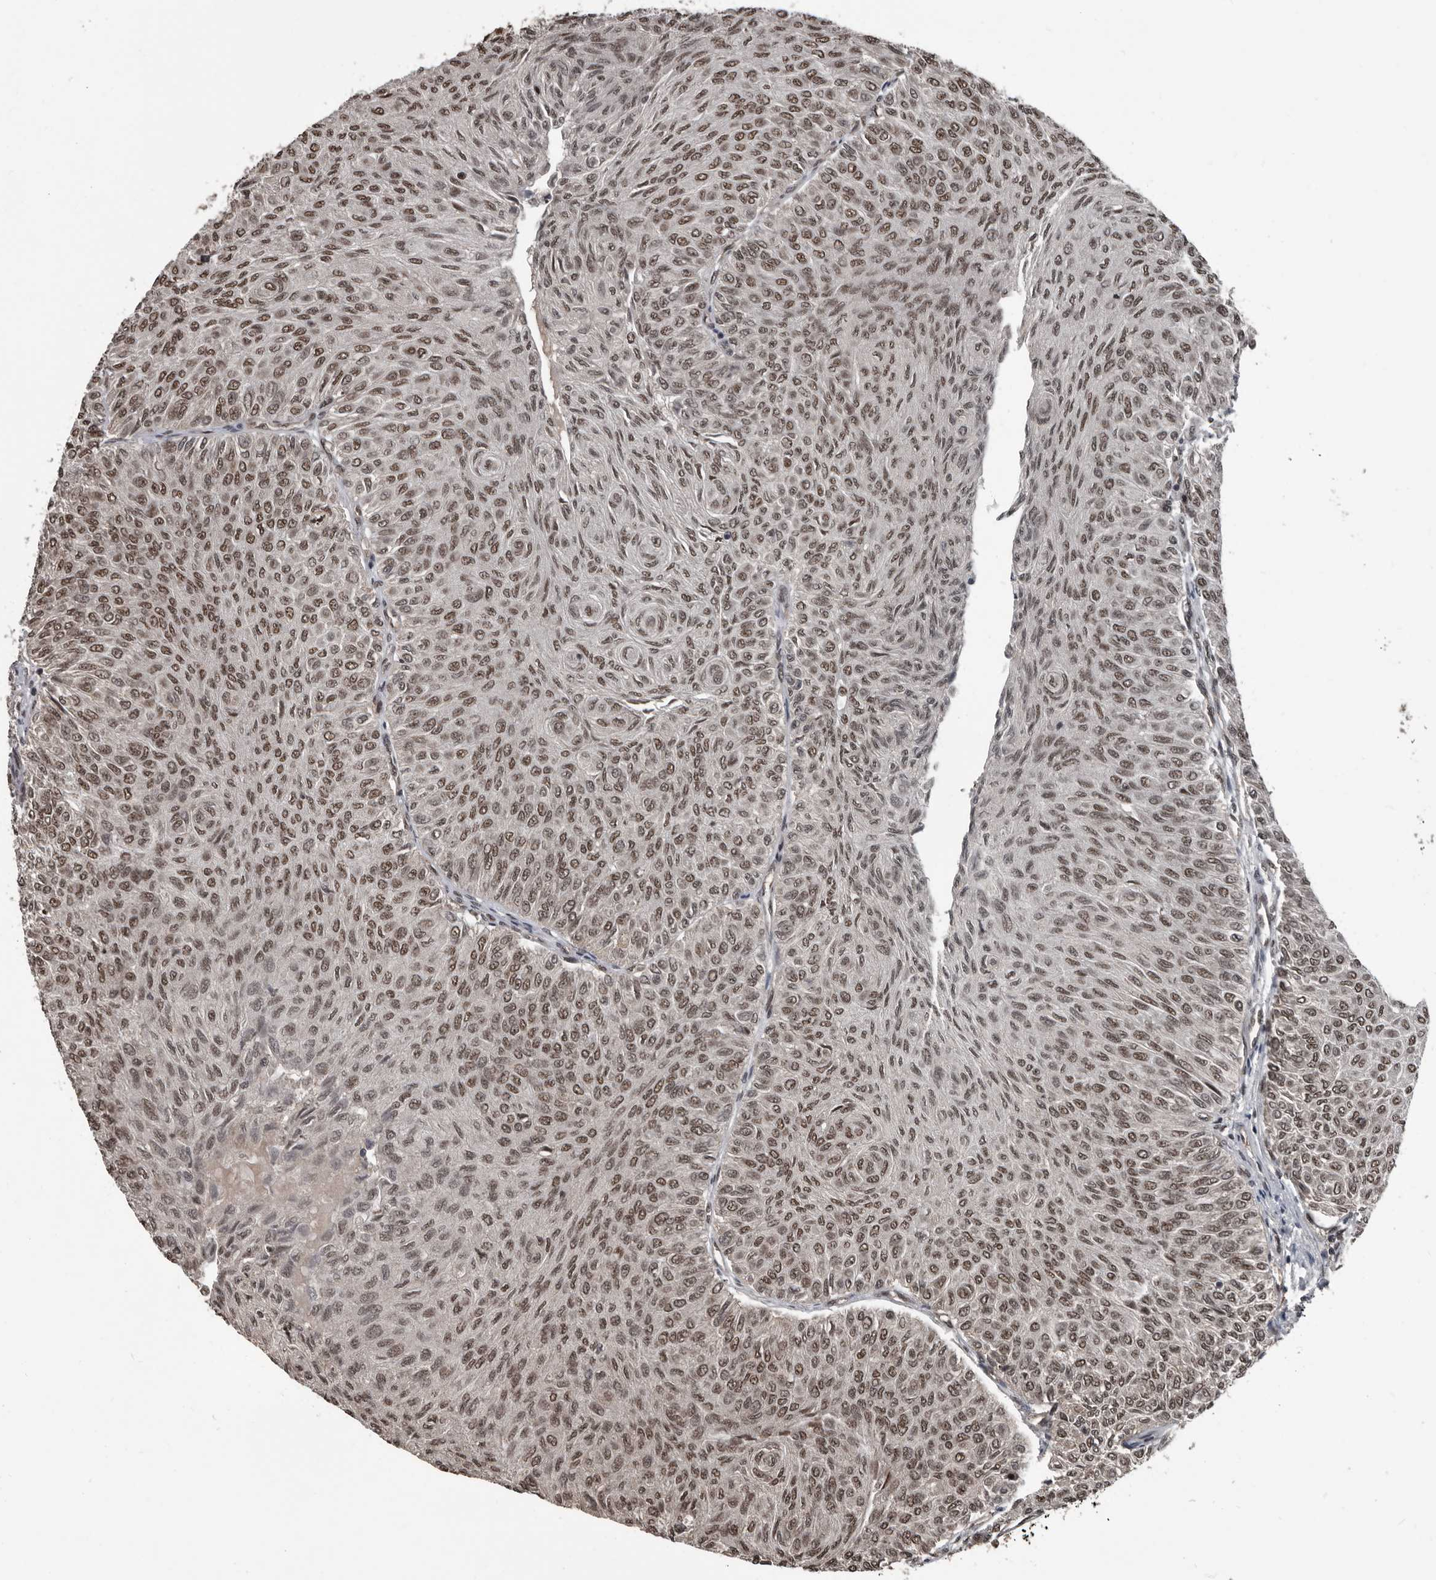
{"staining": {"intensity": "moderate", "quantity": ">75%", "location": "nuclear"}, "tissue": "urothelial cancer", "cell_type": "Tumor cells", "image_type": "cancer", "snomed": [{"axis": "morphology", "description": "Urothelial carcinoma, Low grade"}, {"axis": "topography", "description": "Urinary bladder"}], "caption": "High-power microscopy captured an immunohistochemistry (IHC) histopathology image of urothelial cancer, revealing moderate nuclear staining in about >75% of tumor cells.", "gene": "CHD1L", "patient": {"sex": "male", "age": 78}}